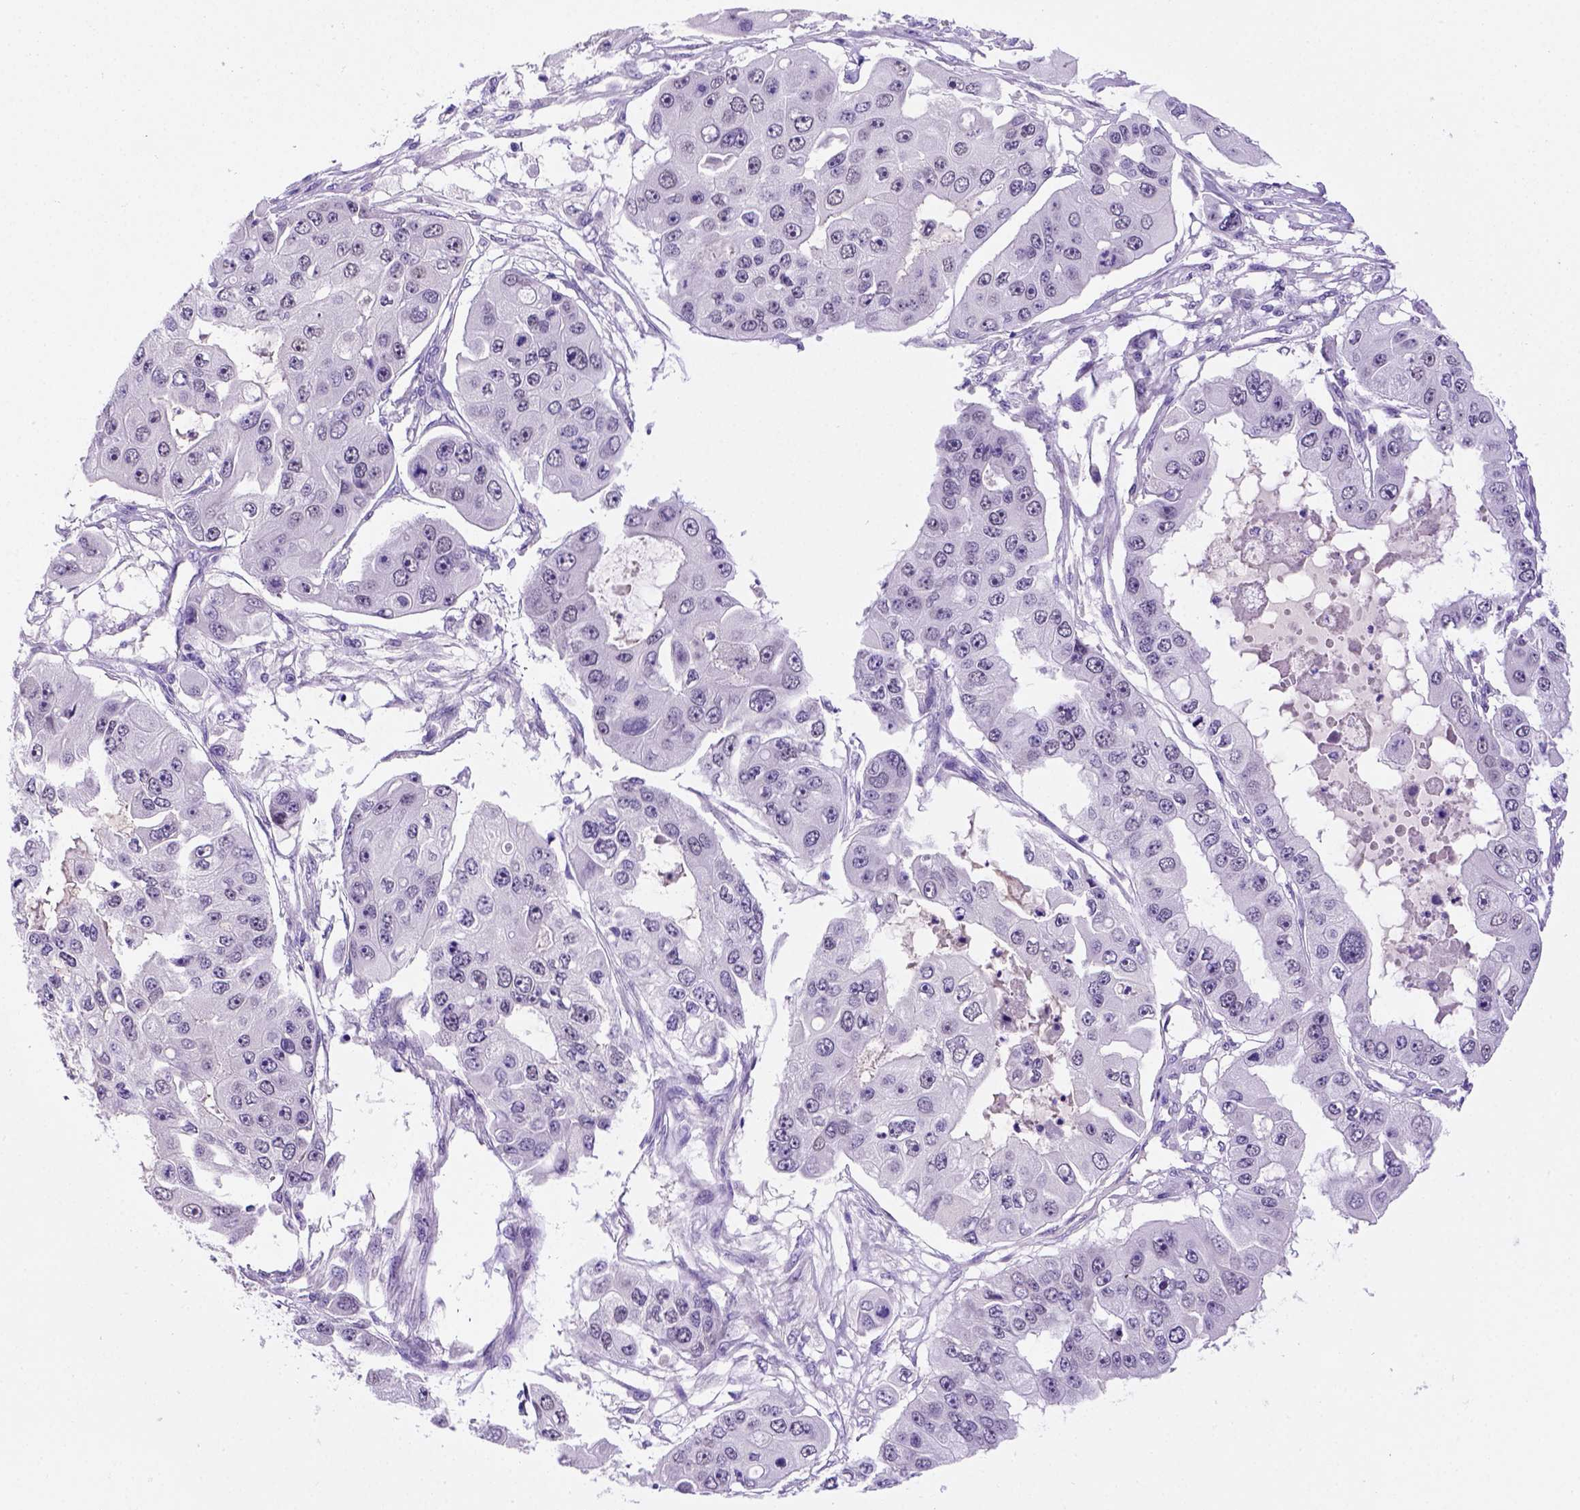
{"staining": {"intensity": "negative", "quantity": "none", "location": "none"}, "tissue": "ovarian cancer", "cell_type": "Tumor cells", "image_type": "cancer", "snomed": [{"axis": "morphology", "description": "Cystadenocarcinoma, serous, NOS"}, {"axis": "topography", "description": "Ovary"}], "caption": "Protein analysis of ovarian serous cystadenocarcinoma exhibits no significant positivity in tumor cells.", "gene": "FAM81B", "patient": {"sex": "female", "age": 56}}